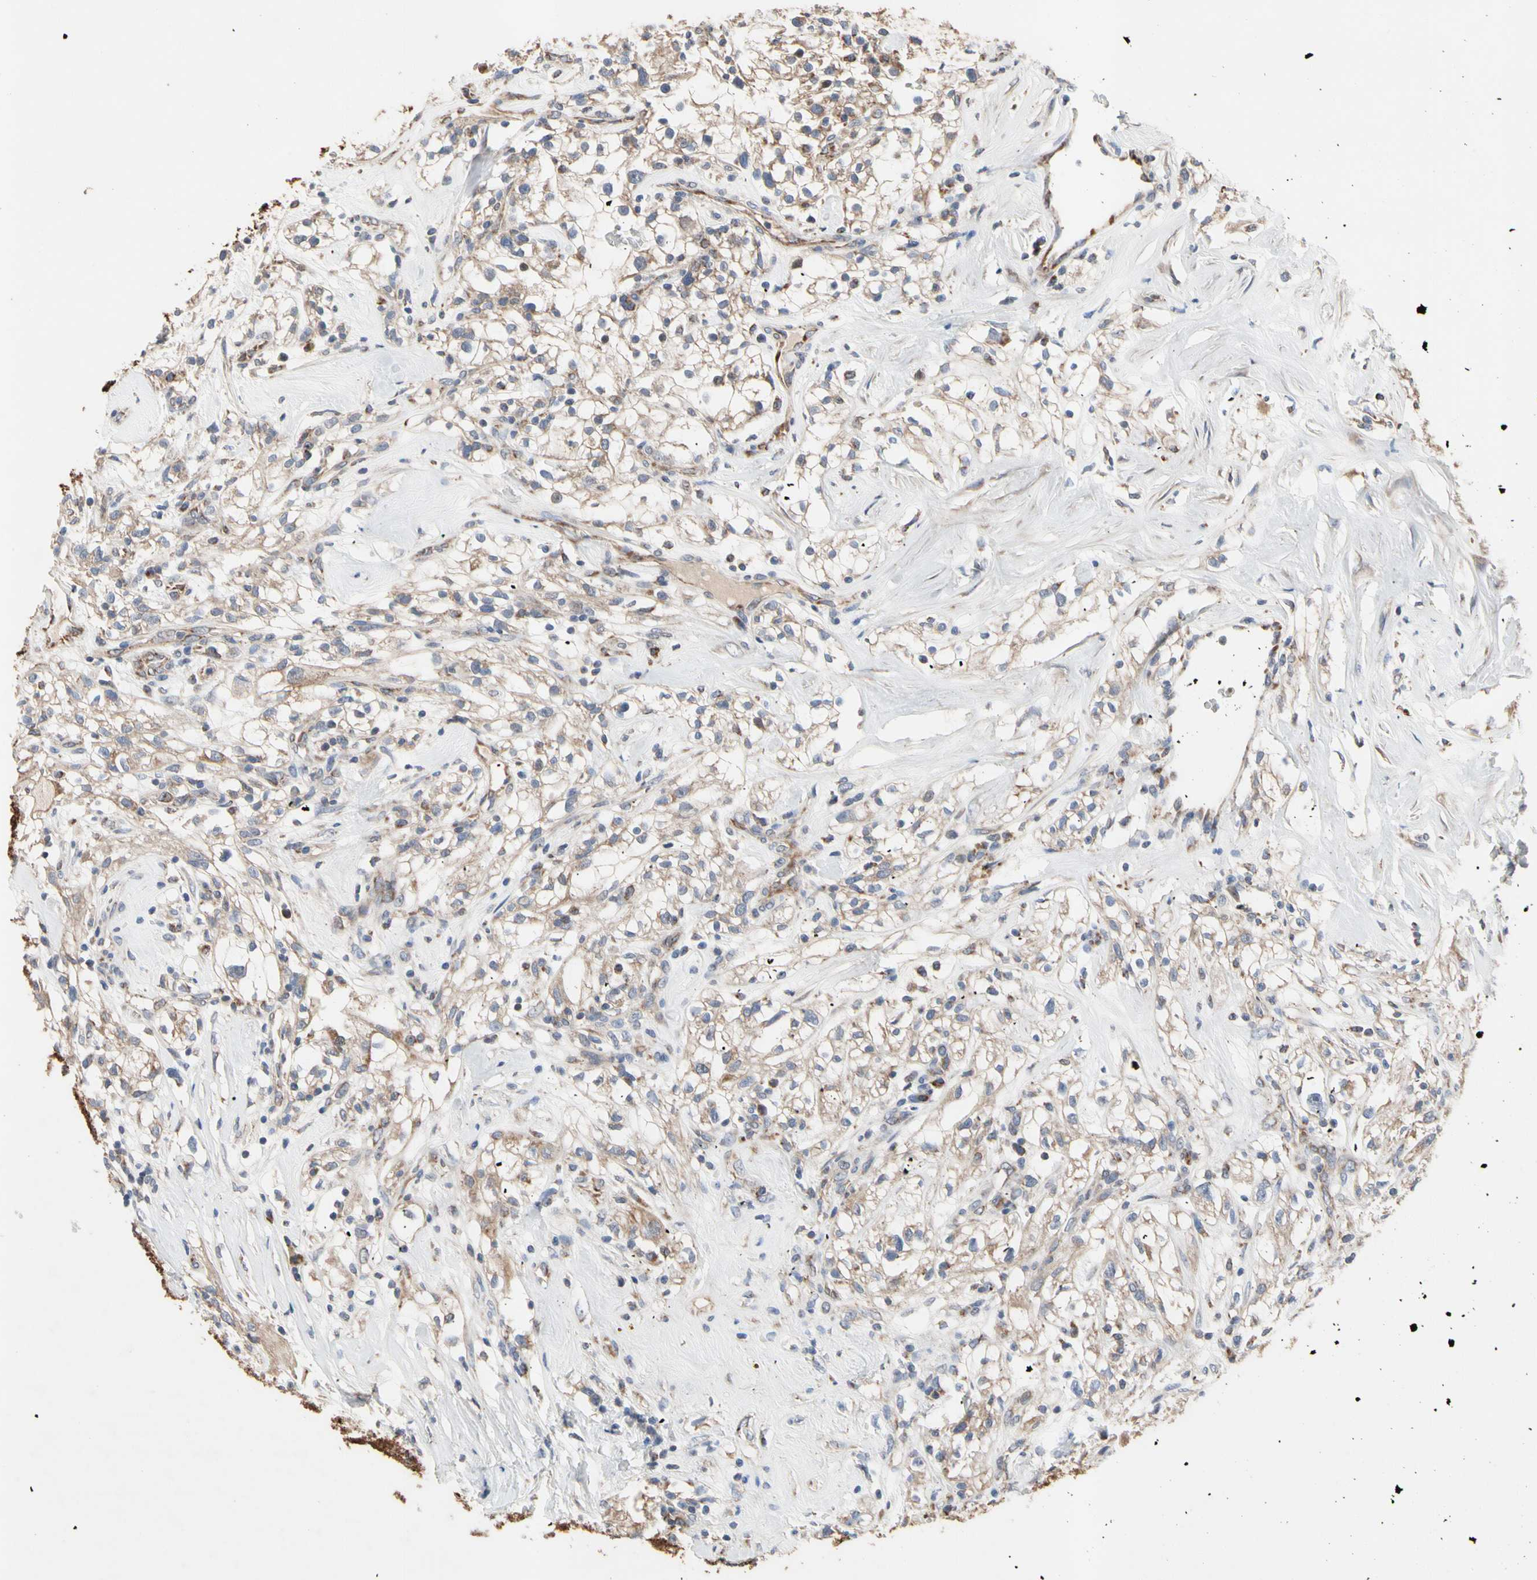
{"staining": {"intensity": "weak", "quantity": ">75%", "location": "cytoplasmic/membranous"}, "tissue": "renal cancer", "cell_type": "Tumor cells", "image_type": "cancer", "snomed": [{"axis": "morphology", "description": "Adenocarcinoma, NOS"}, {"axis": "topography", "description": "Kidney"}], "caption": "The histopathology image displays staining of adenocarcinoma (renal), revealing weak cytoplasmic/membranous protein positivity (brown color) within tumor cells.", "gene": "GPD2", "patient": {"sex": "female", "age": 60}}